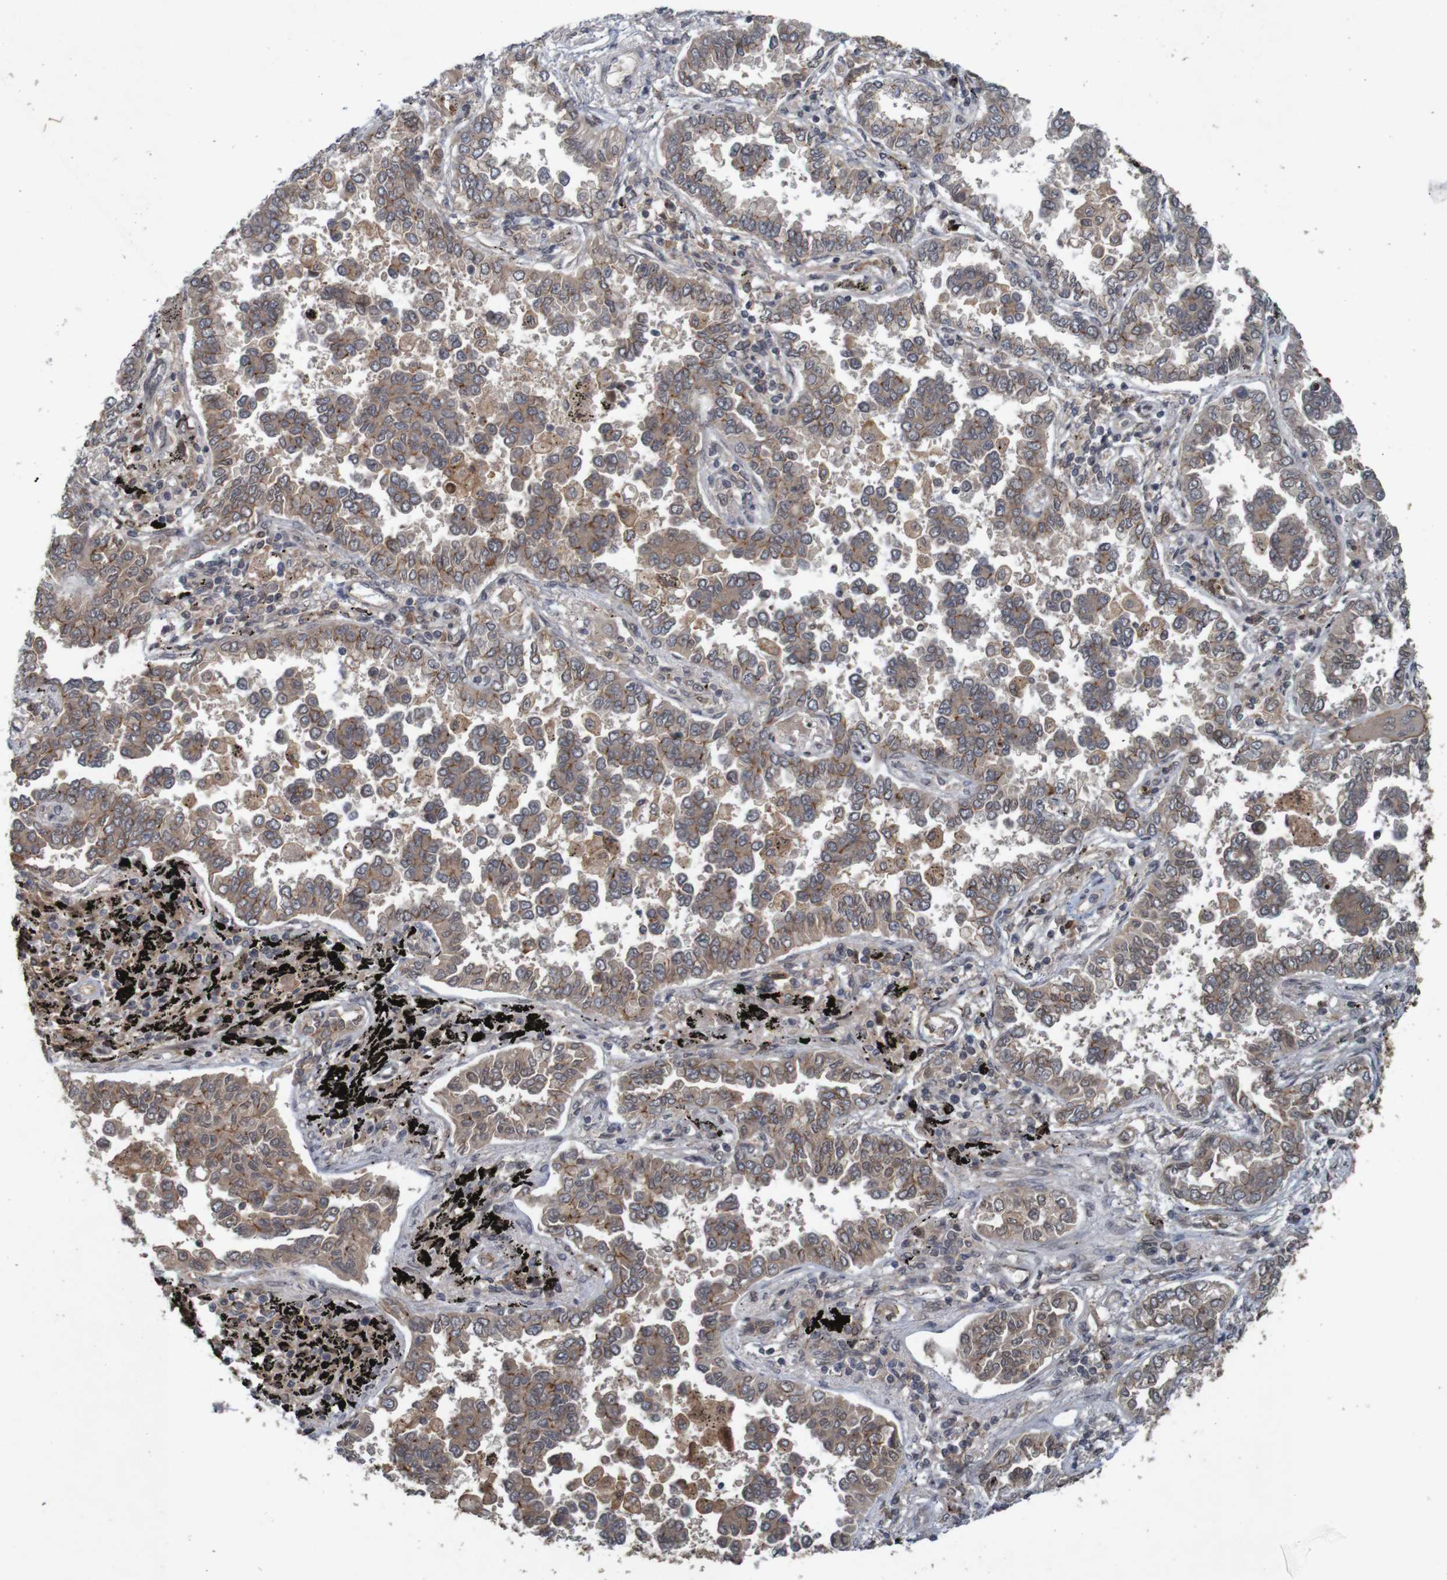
{"staining": {"intensity": "moderate", "quantity": ">75%", "location": "cytoplasmic/membranous"}, "tissue": "lung cancer", "cell_type": "Tumor cells", "image_type": "cancer", "snomed": [{"axis": "morphology", "description": "Normal tissue, NOS"}, {"axis": "morphology", "description": "Adenocarcinoma, NOS"}, {"axis": "topography", "description": "Lung"}], "caption": "Lung cancer stained with DAB IHC displays medium levels of moderate cytoplasmic/membranous staining in approximately >75% of tumor cells.", "gene": "ARHGEF11", "patient": {"sex": "male", "age": 59}}